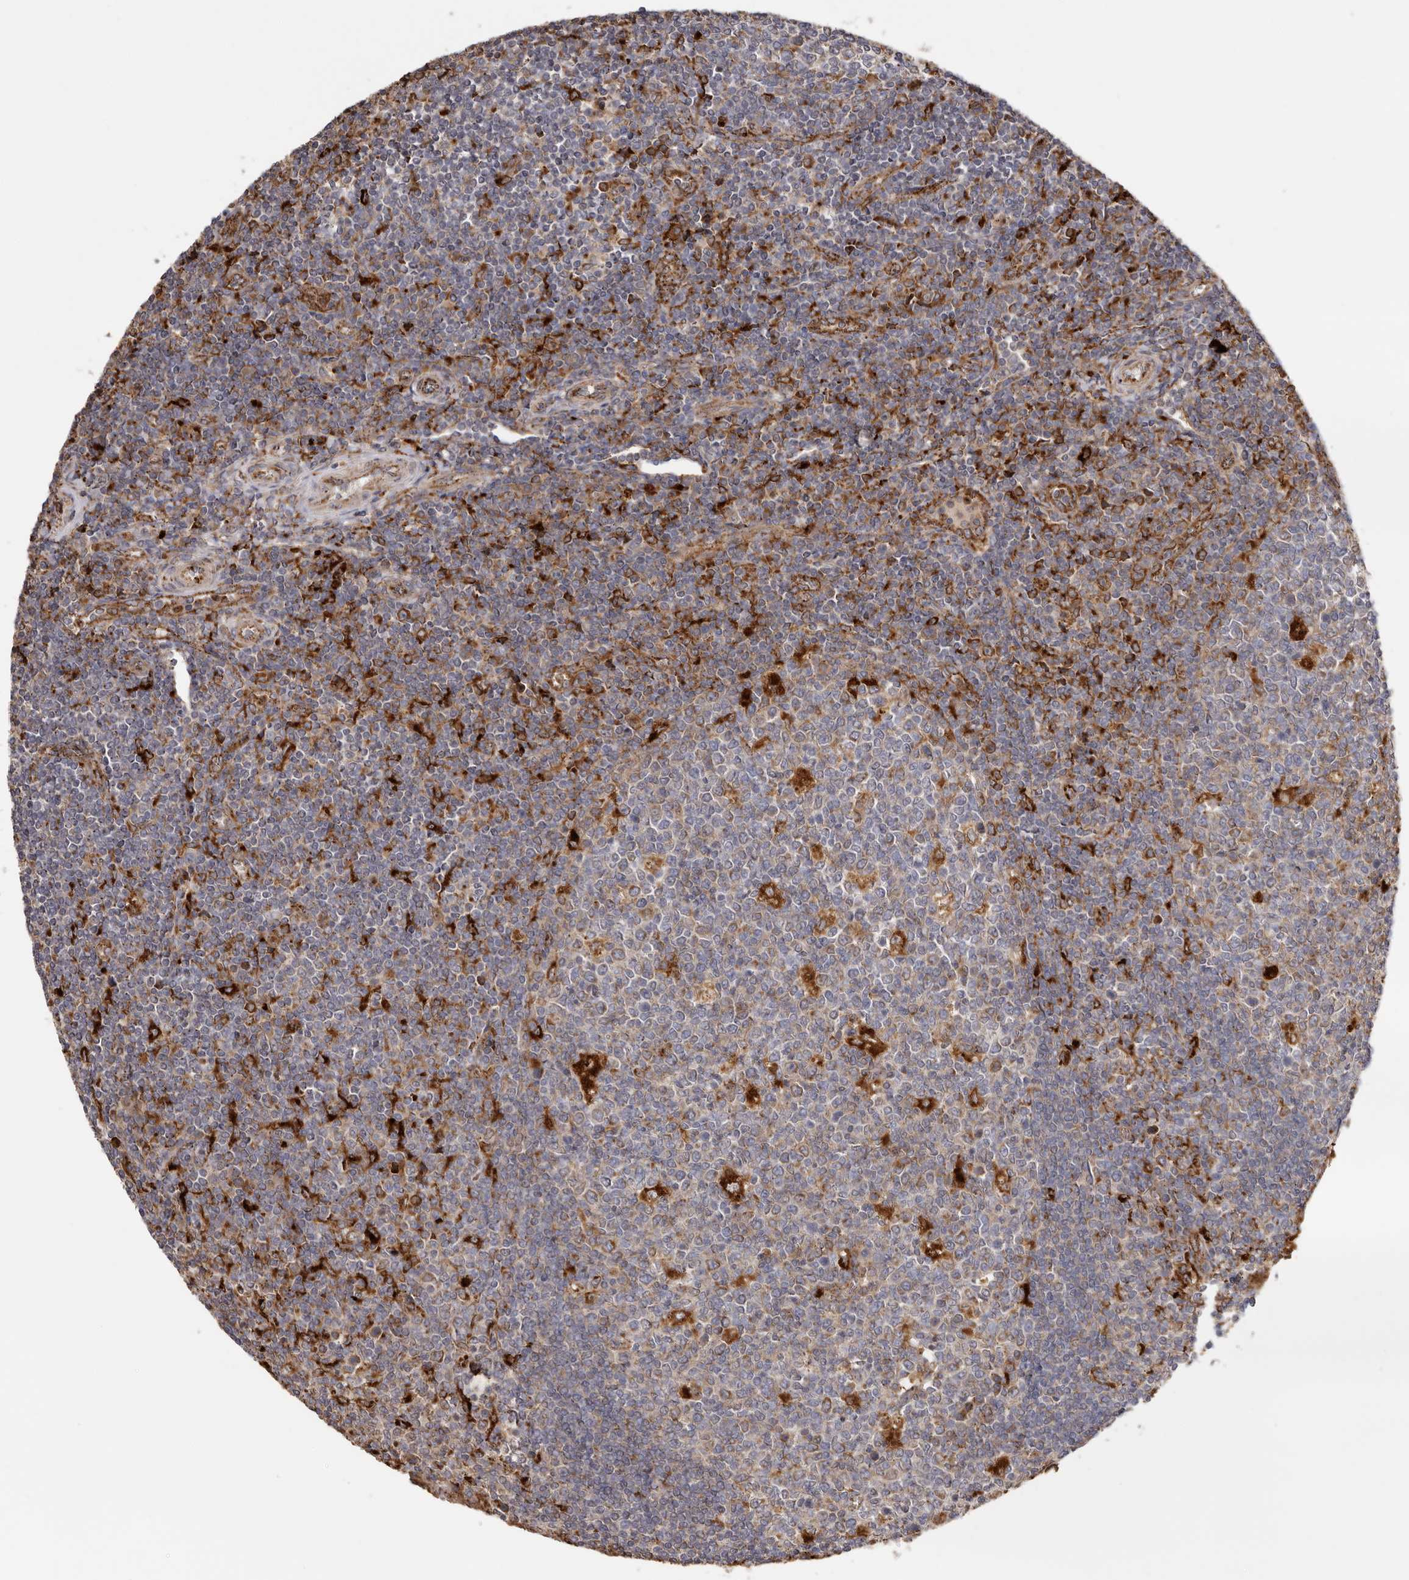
{"staining": {"intensity": "strong", "quantity": "<25%", "location": "cytoplasmic/membranous"}, "tissue": "tonsil", "cell_type": "Germinal center cells", "image_type": "normal", "snomed": [{"axis": "morphology", "description": "Normal tissue, NOS"}, {"axis": "topography", "description": "Tonsil"}], "caption": "An image of human tonsil stained for a protein demonstrates strong cytoplasmic/membranous brown staining in germinal center cells. (brown staining indicates protein expression, while blue staining denotes nuclei).", "gene": "GRN", "patient": {"sex": "female", "age": 19}}